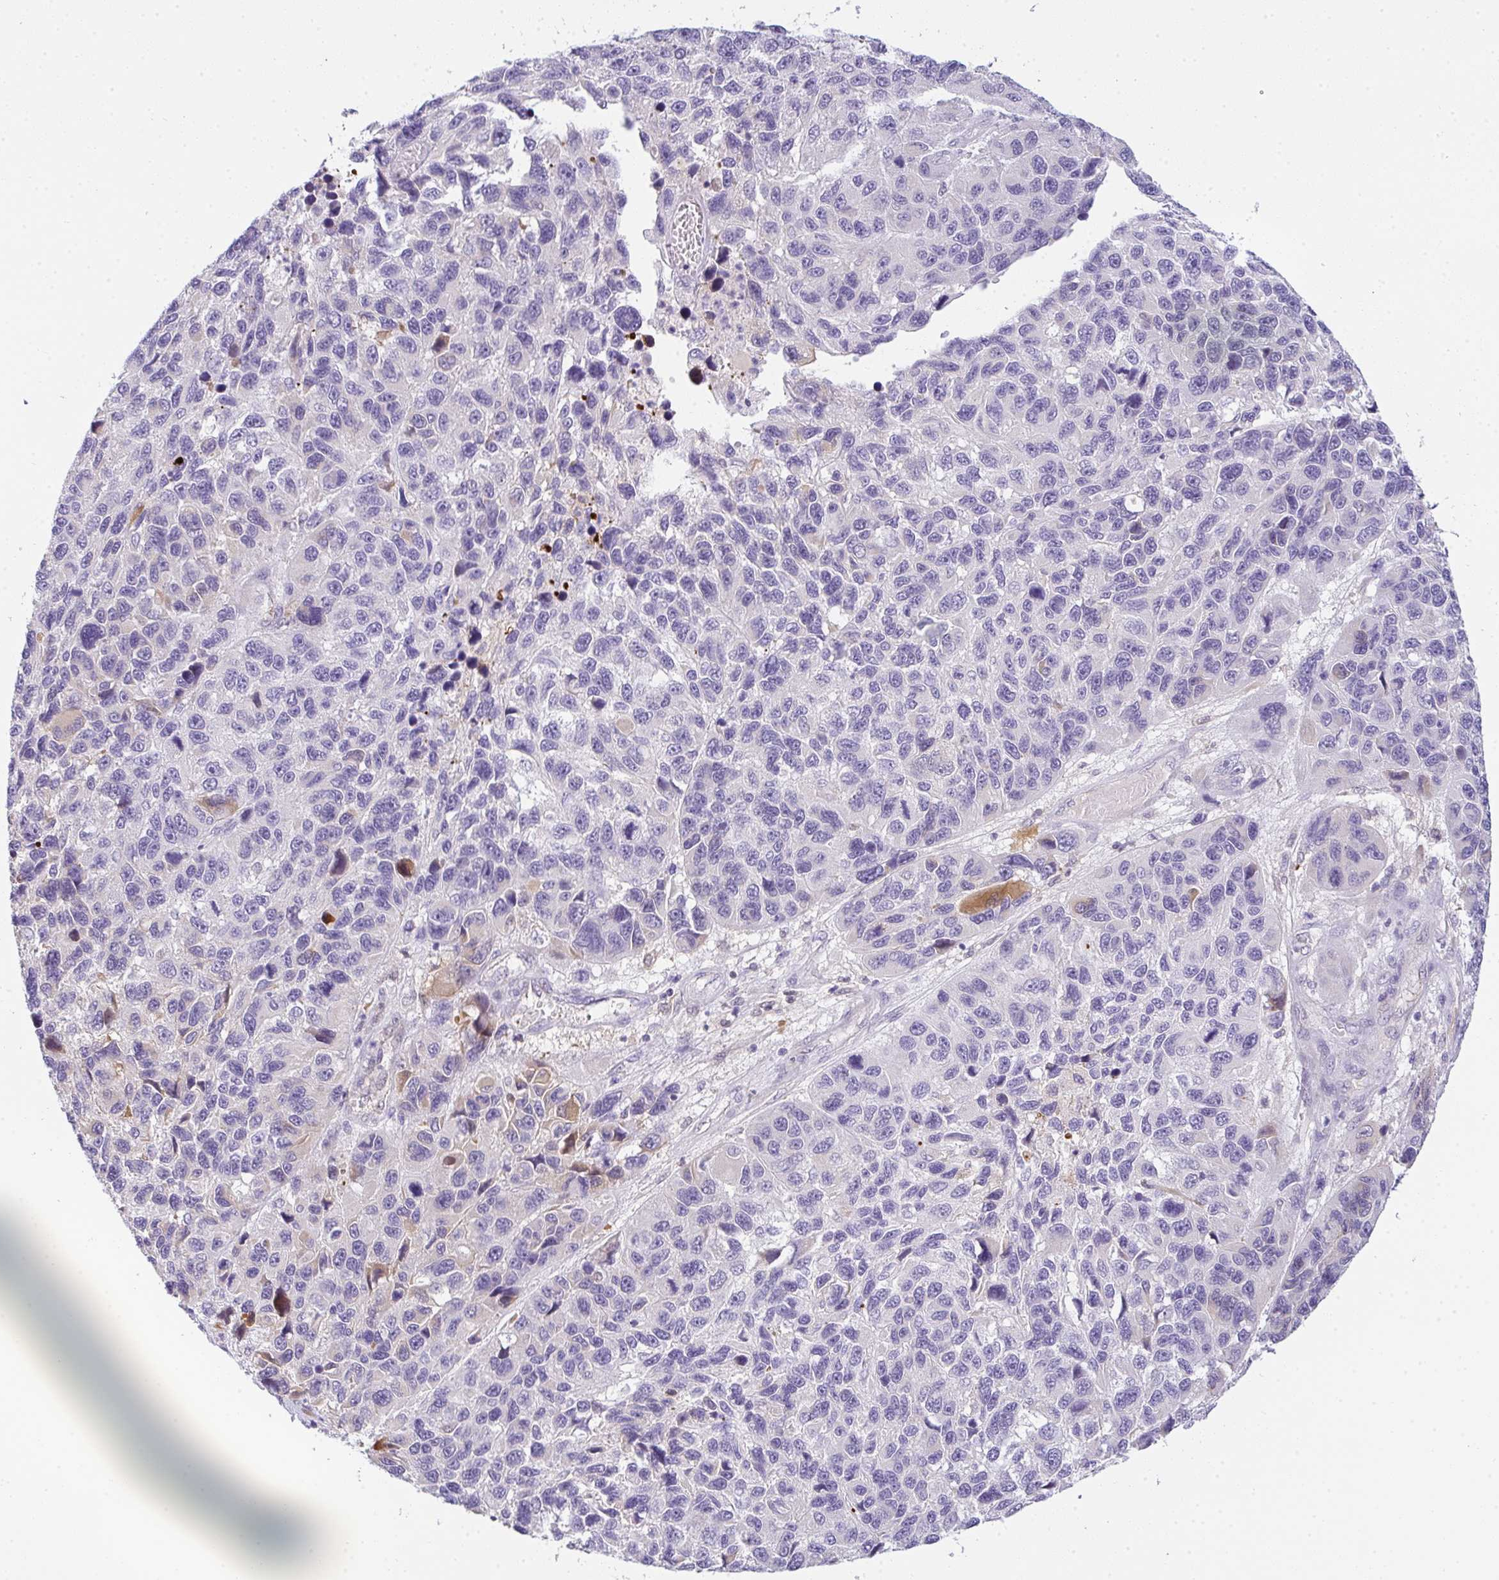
{"staining": {"intensity": "negative", "quantity": "none", "location": "none"}, "tissue": "melanoma", "cell_type": "Tumor cells", "image_type": "cancer", "snomed": [{"axis": "morphology", "description": "Malignant melanoma, NOS"}, {"axis": "topography", "description": "Skin"}], "caption": "Photomicrograph shows no significant protein expression in tumor cells of melanoma.", "gene": "COX7B", "patient": {"sex": "male", "age": 53}}